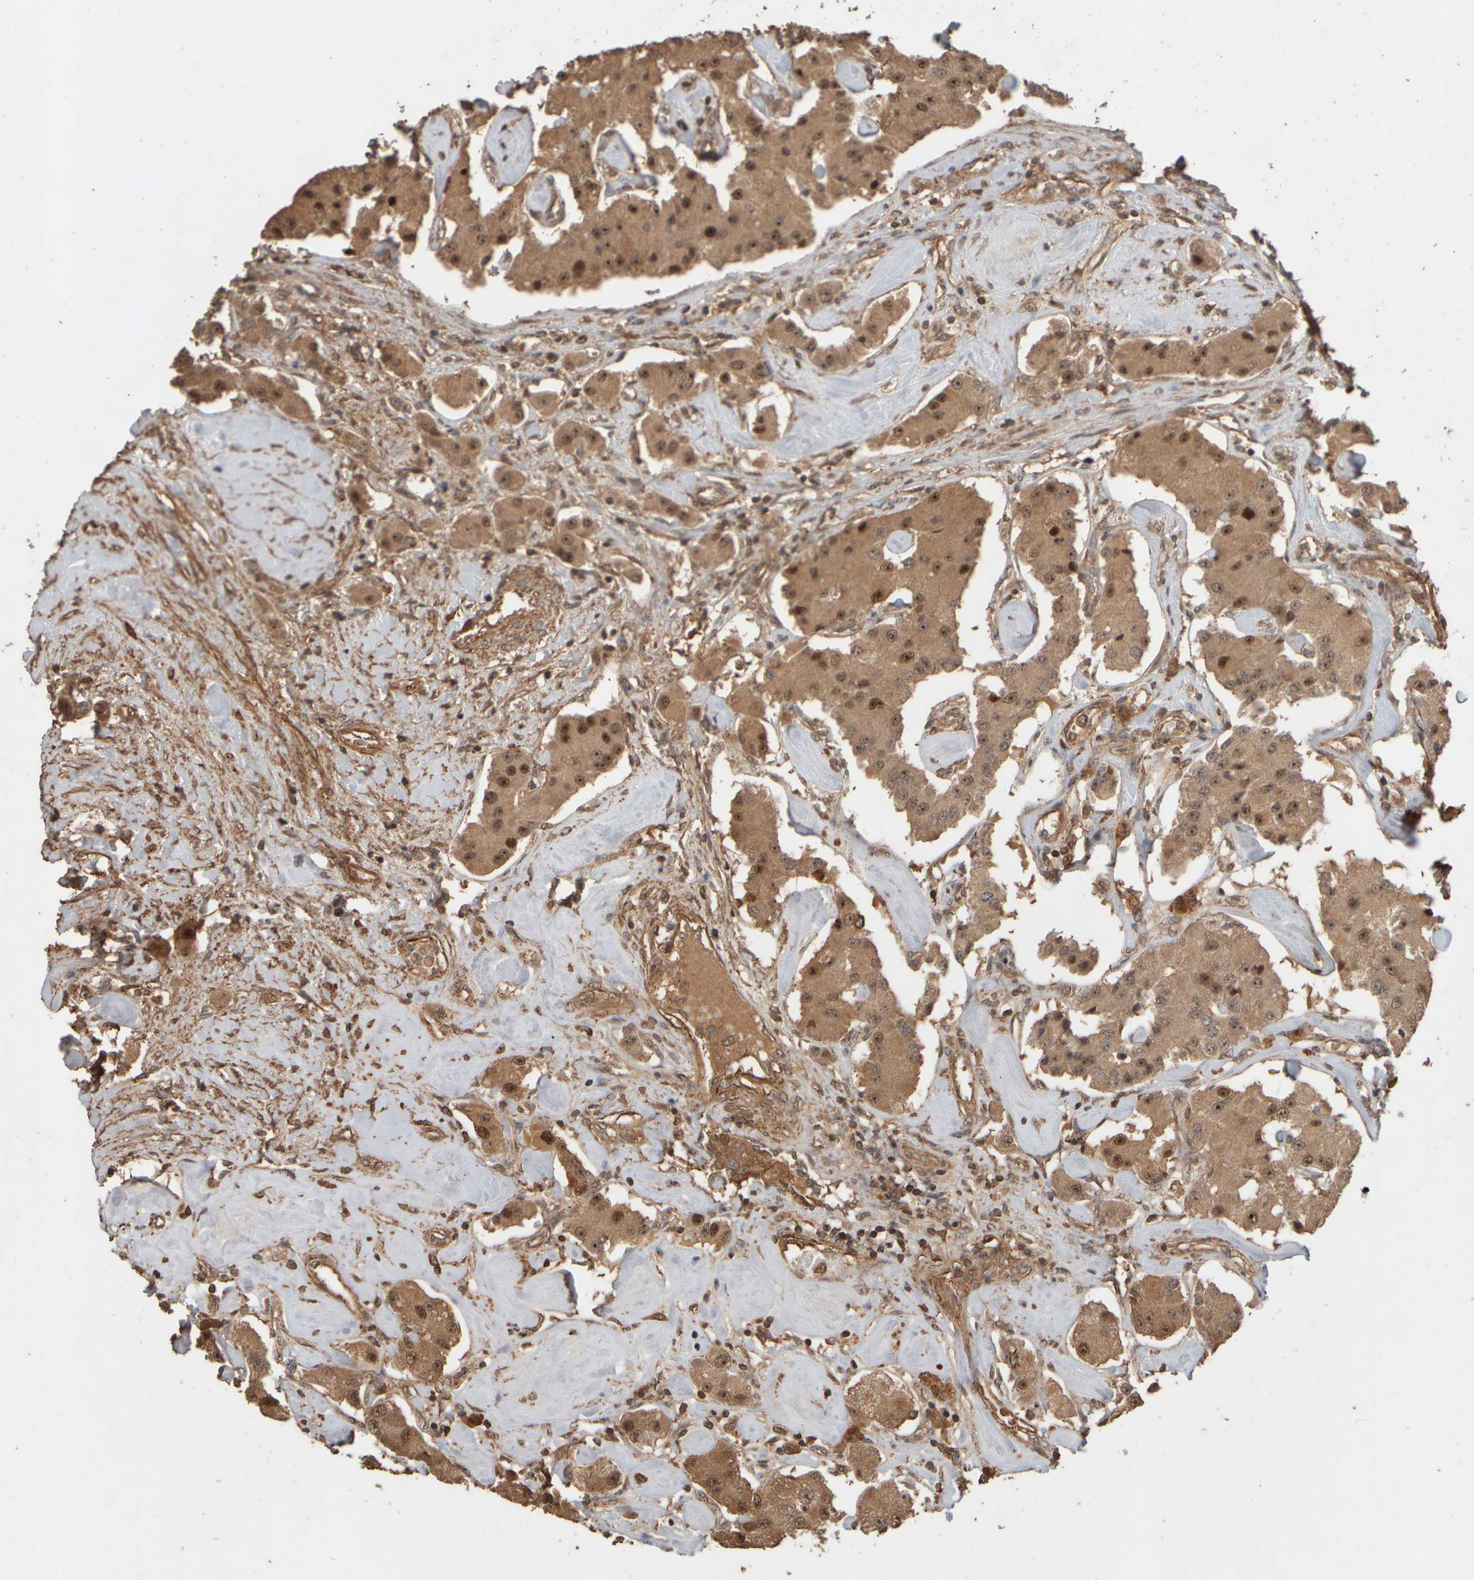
{"staining": {"intensity": "moderate", "quantity": ">75%", "location": "cytoplasmic/membranous,nuclear"}, "tissue": "carcinoid", "cell_type": "Tumor cells", "image_type": "cancer", "snomed": [{"axis": "morphology", "description": "Carcinoid, malignant, NOS"}, {"axis": "topography", "description": "Pancreas"}], "caption": "An immunohistochemistry histopathology image of tumor tissue is shown. Protein staining in brown highlights moderate cytoplasmic/membranous and nuclear positivity in carcinoid within tumor cells. The staining was performed using DAB, with brown indicating positive protein expression. Nuclei are stained blue with hematoxylin.", "gene": "SPHK1", "patient": {"sex": "male", "age": 41}}